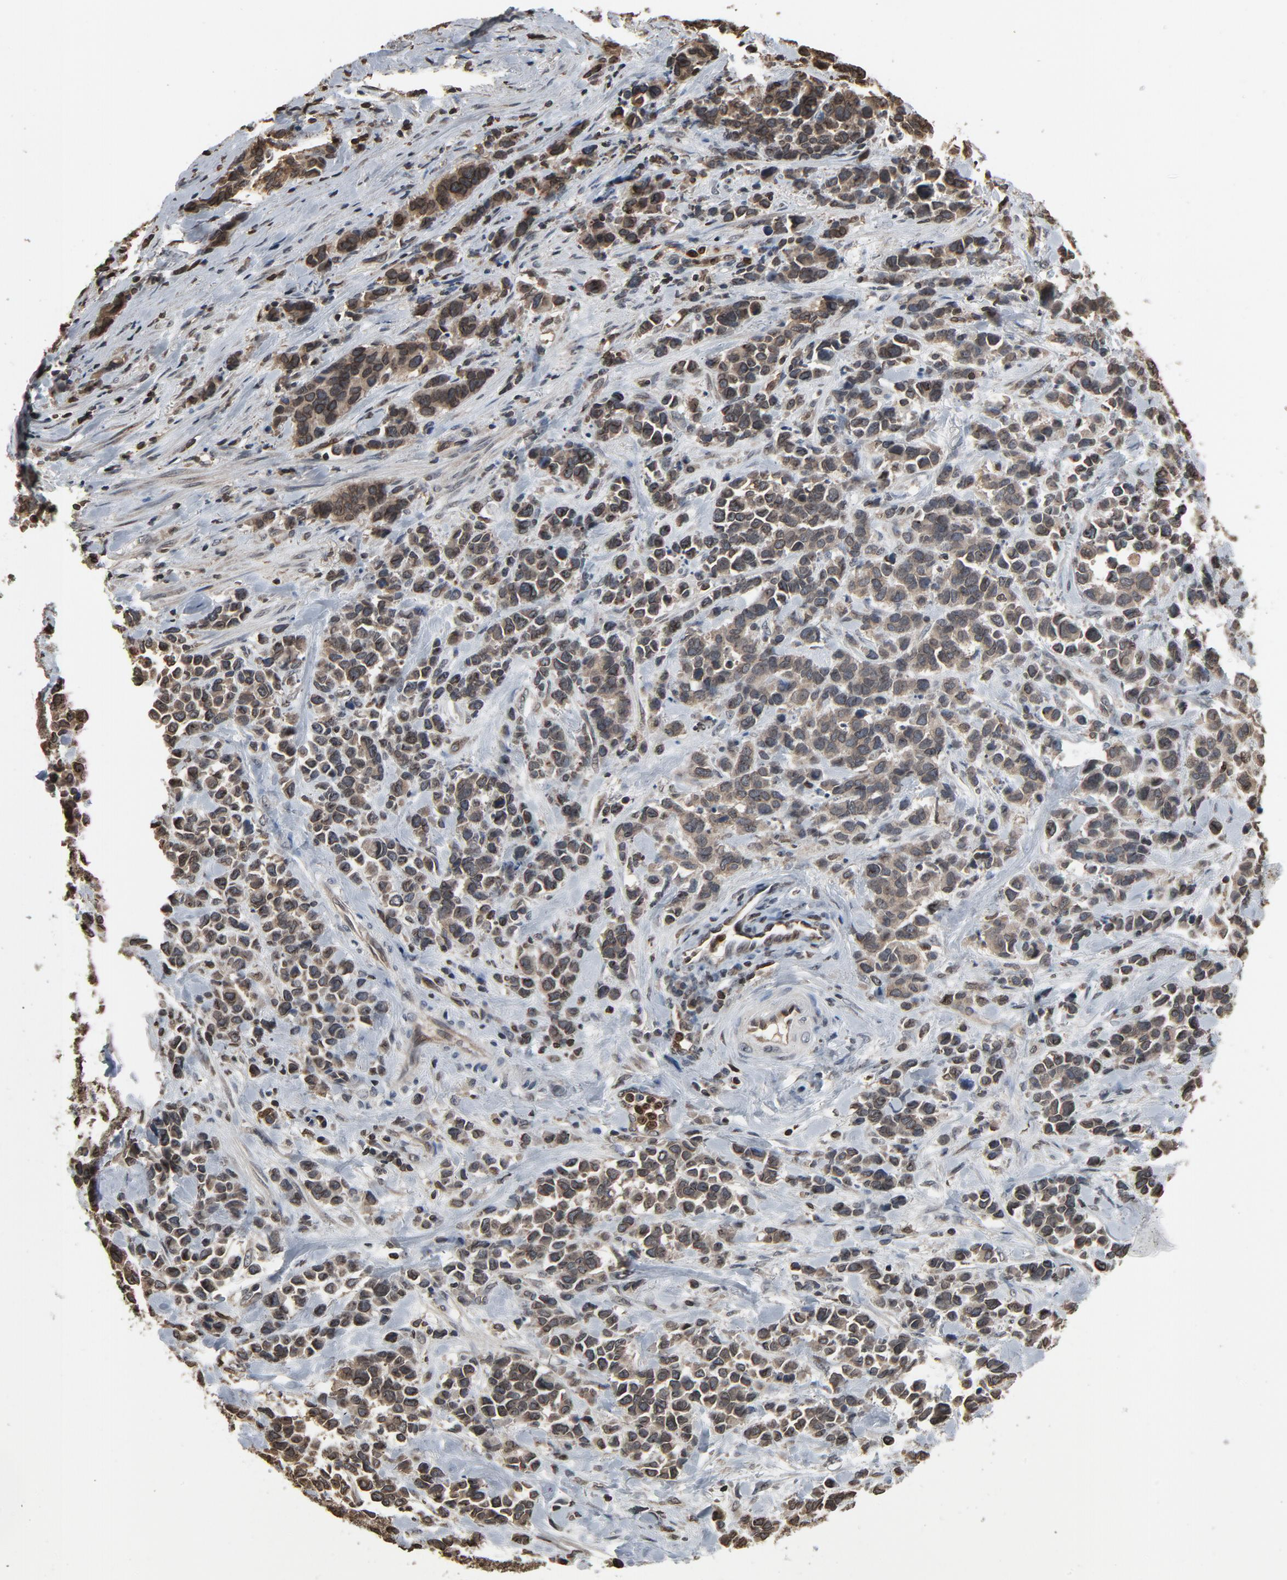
{"staining": {"intensity": "weak", "quantity": "<25%", "location": "cytoplasmic/membranous,nuclear"}, "tissue": "stomach cancer", "cell_type": "Tumor cells", "image_type": "cancer", "snomed": [{"axis": "morphology", "description": "Adenocarcinoma, NOS"}, {"axis": "topography", "description": "Stomach, upper"}], "caption": "Stomach cancer was stained to show a protein in brown. There is no significant positivity in tumor cells.", "gene": "UBE2D1", "patient": {"sex": "male", "age": 71}}